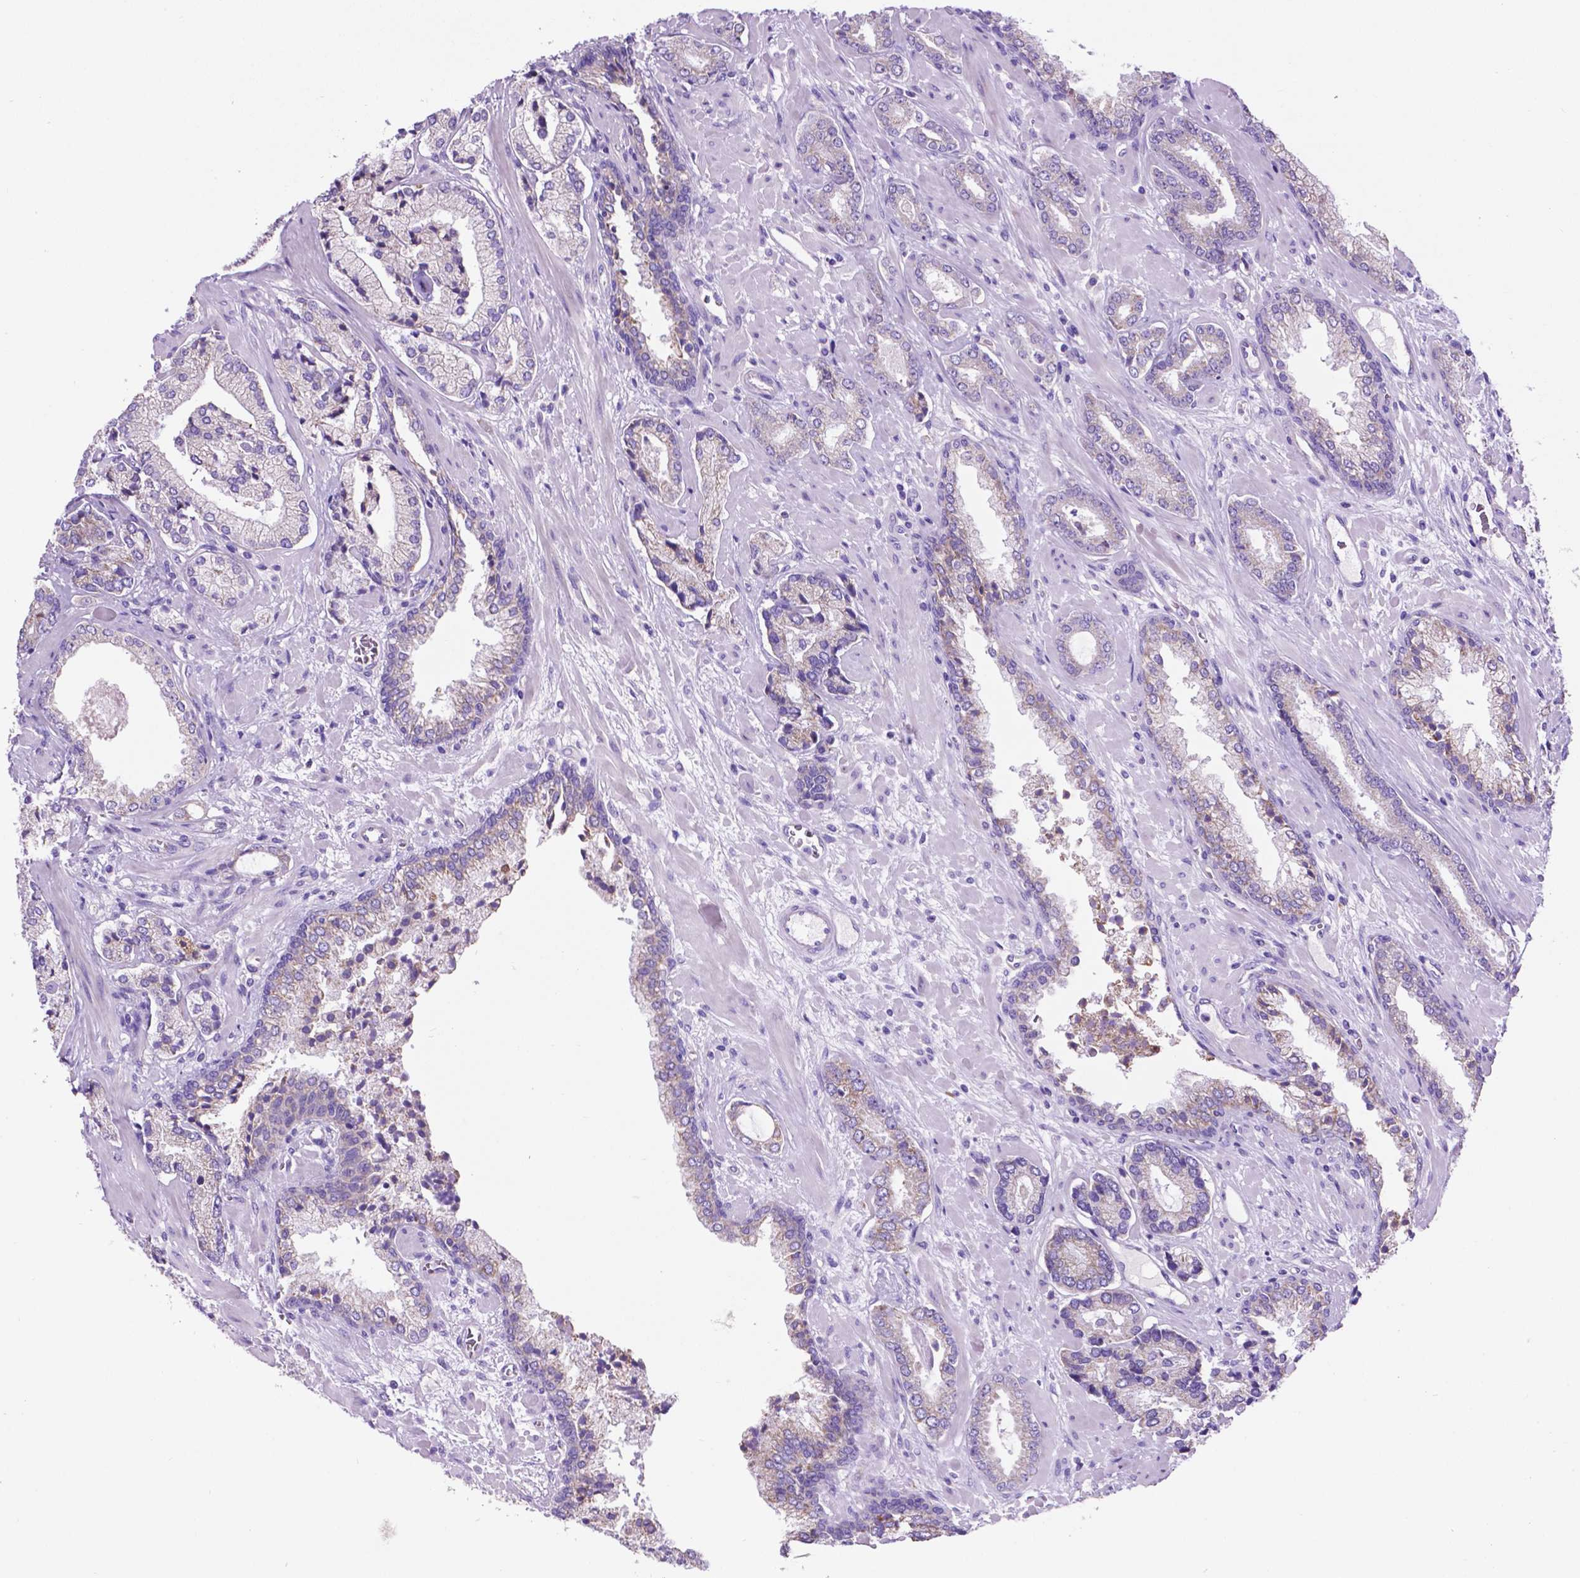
{"staining": {"intensity": "weak", "quantity": "<25%", "location": "cytoplasmic/membranous"}, "tissue": "prostate cancer", "cell_type": "Tumor cells", "image_type": "cancer", "snomed": [{"axis": "morphology", "description": "Adenocarcinoma, Low grade"}, {"axis": "topography", "description": "Prostate"}], "caption": "This micrograph is of low-grade adenocarcinoma (prostate) stained with IHC to label a protein in brown with the nuclei are counter-stained blue. There is no staining in tumor cells.", "gene": "TMEM121B", "patient": {"sex": "male", "age": 61}}